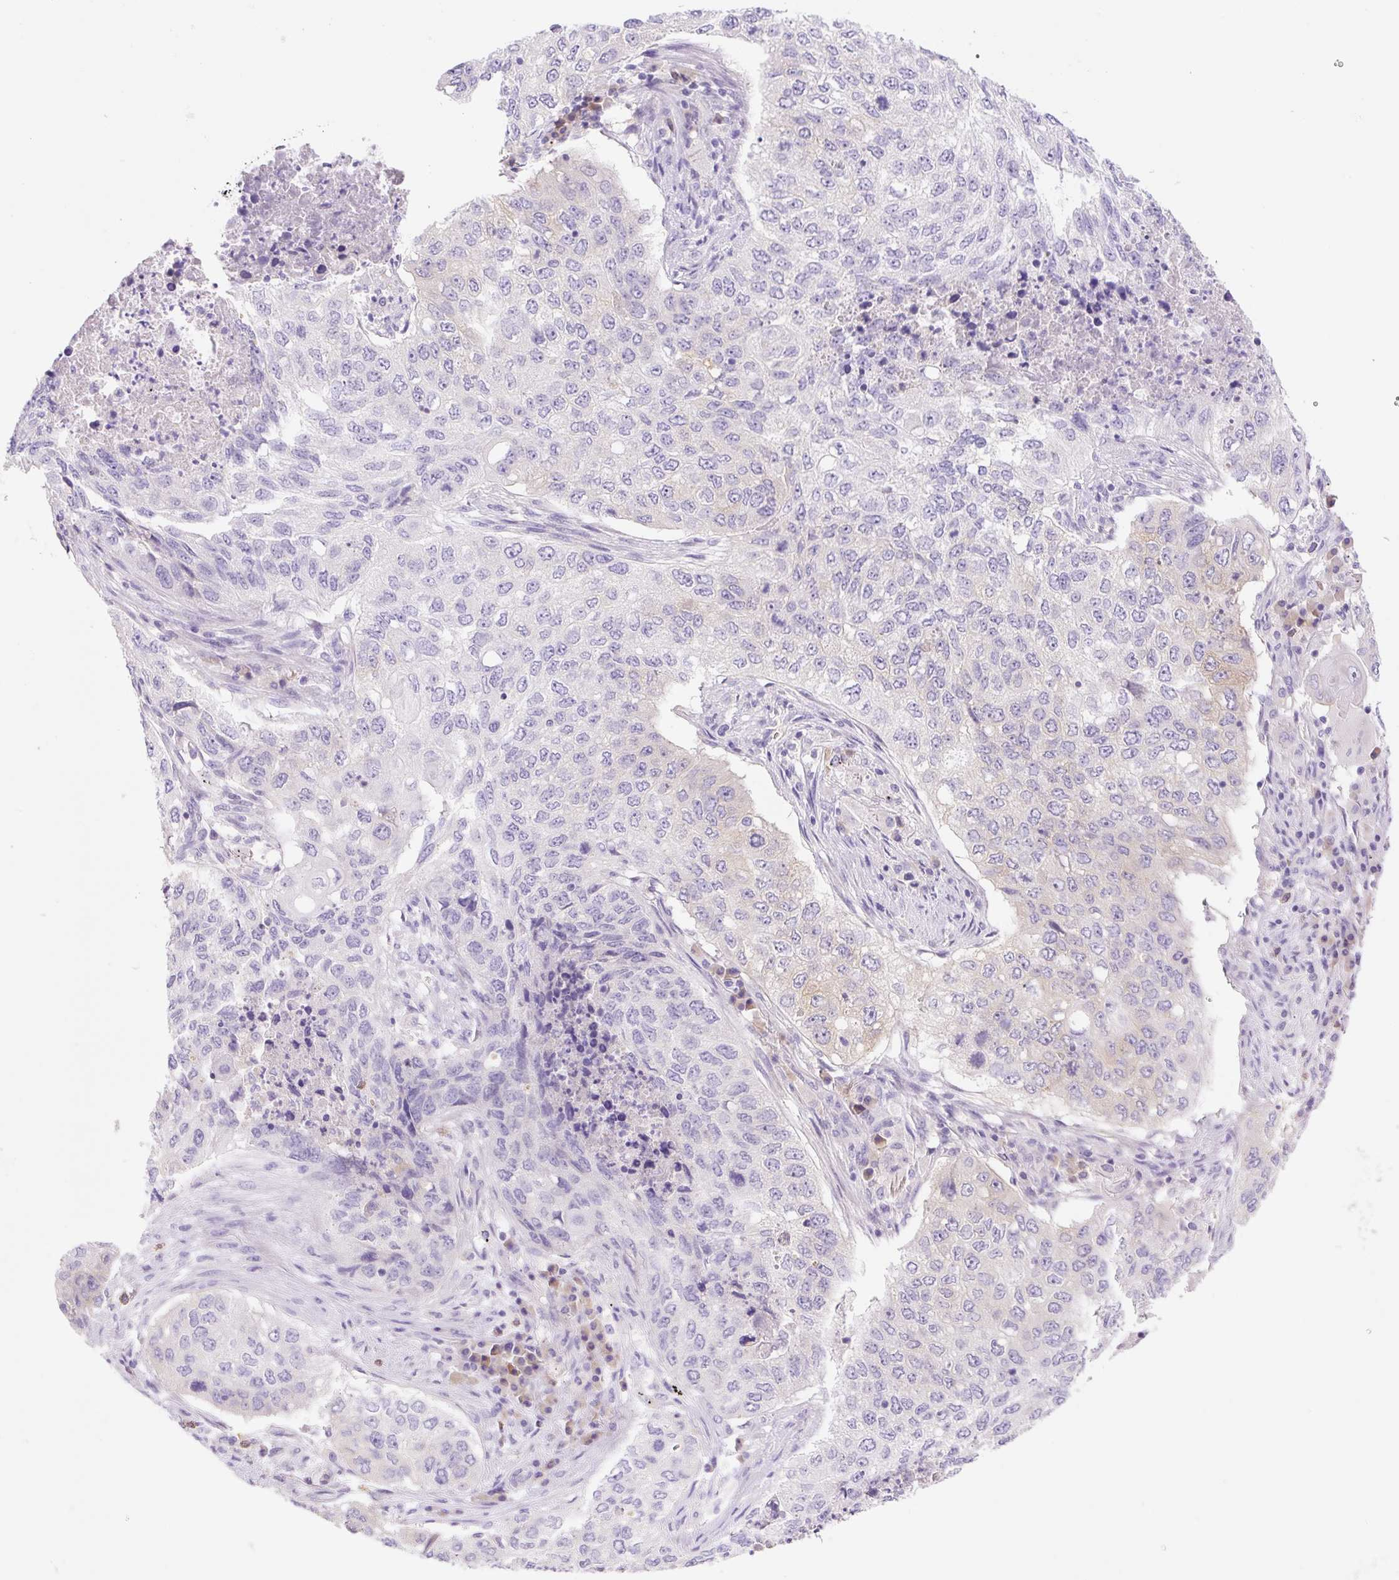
{"staining": {"intensity": "negative", "quantity": "none", "location": "none"}, "tissue": "lung cancer", "cell_type": "Tumor cells", "image_type": "cancer", "snomed": [{"axis": "morphology", "description": "Squamous cell carcinoma, NOS"}, {"axis": "topography", "description": "Lung"}], "caption": "High power microscopy histopathology image of an immunohistochemistry (IHC) photomicrograph of lung squamous cell carcinoma, revealing no significant positivity in tumor cells.", "gene": "DENND5A", "patient": {"sex": "female", "age": 63}}